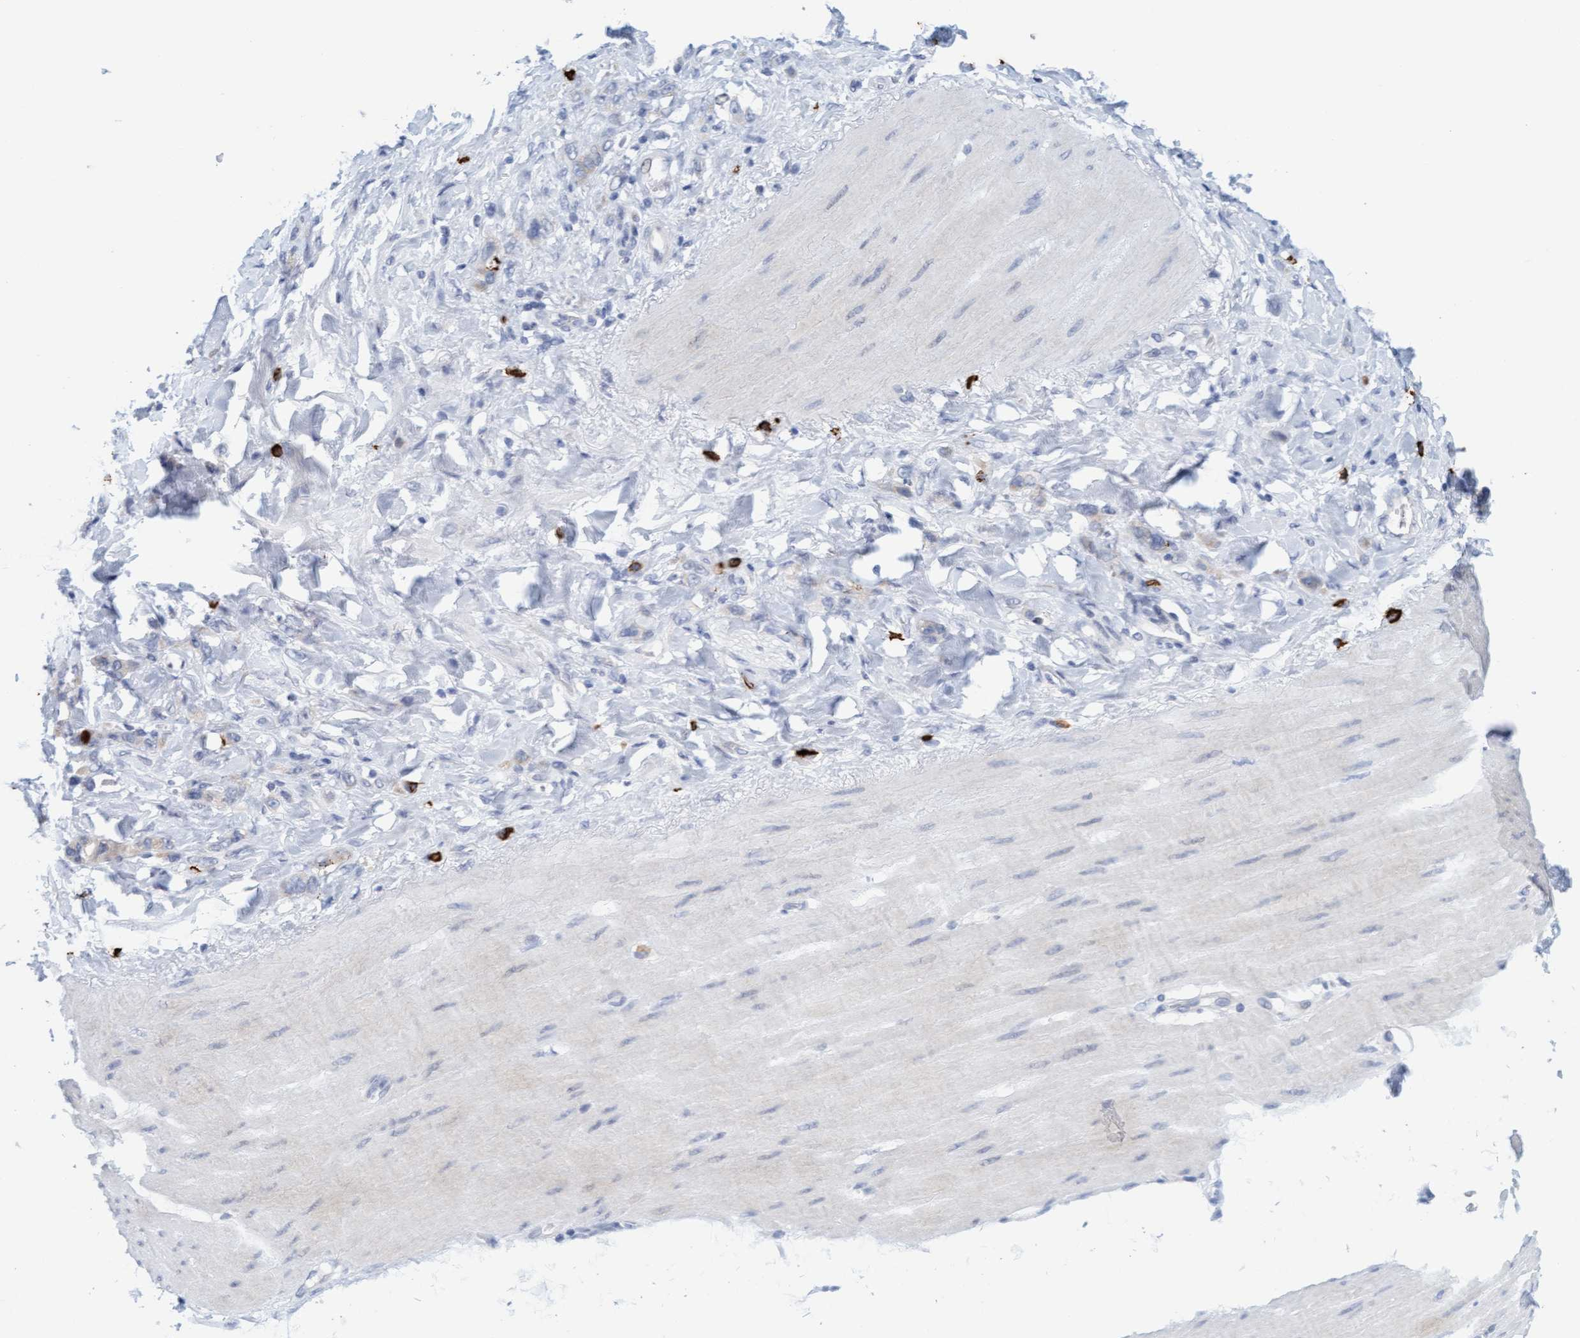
{"staining": {"intensity": "weak", "quantity": "<25%", "location": "cytoplasmic/membranous"}, "tissue": "stomach cancer", "cell_type": "Tumor cells", "image_type": "cancer", "snomed": [{"axis": "morphology", "description": "Normal tissue, NOS"}, {"axis": "morphology", "description": "Adenocarcinoma, NOS"}, {"axis": "topography", "description": "Stomach"}], "caption": "High magnification brightfield microscopy of stomach adenocarcinoma stained with DAB (3,3'-diaminobenzidine) (brown) and counterstained with hematoxylin (blue): tumor cells show no significant staining.", "gene": "CPA3", "patient": {"sex": "male", "age": 82}}